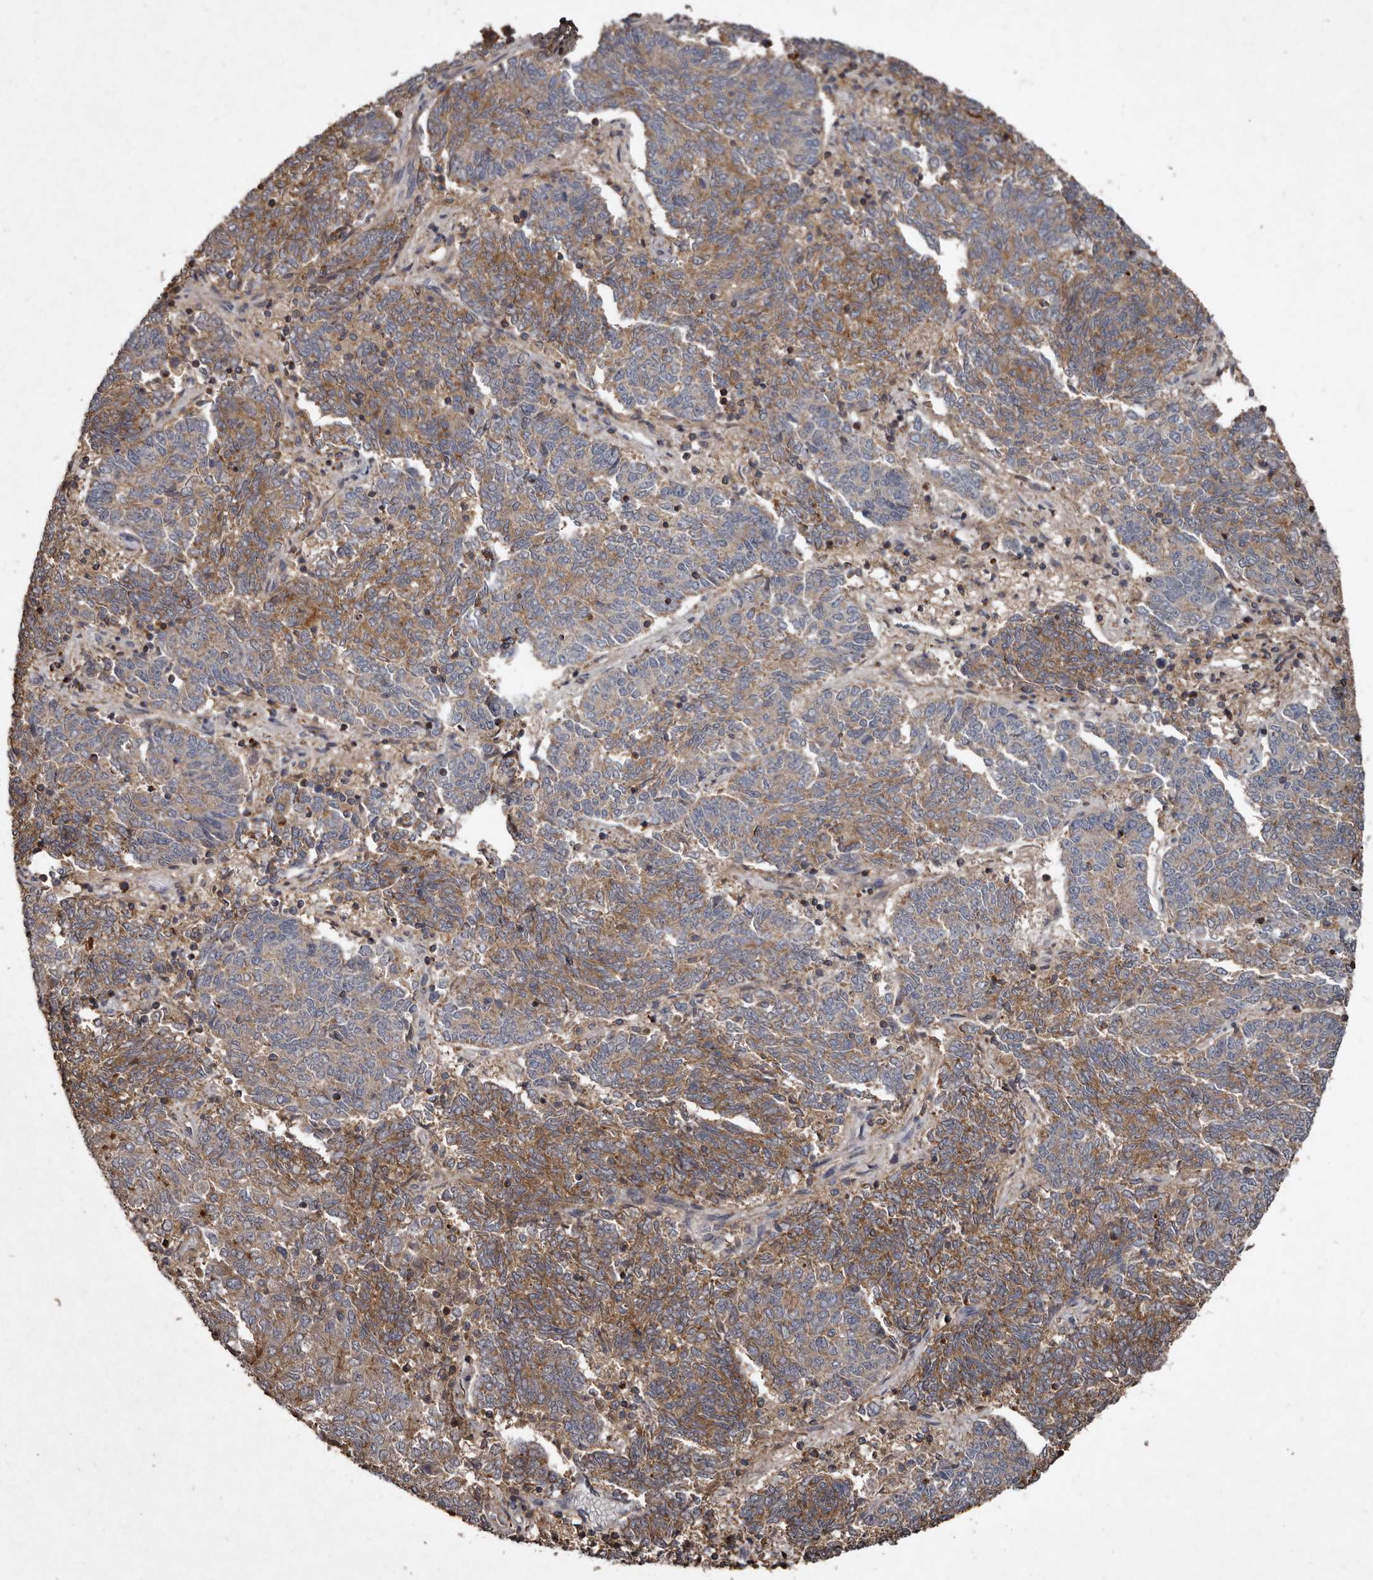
{"staining": {"intensity": "moderate", "quantity": "25%-75%", "location": "cytoplasmic/membranous"}, "tissue": "endometrial cancer", "cell_type": "Tumor cells", "image_type": "cancer", "snomed": [{"axis": "morphology", "description": "Adenocarcinoma, NOS"}, {"axis": "topography", "description": "Endometrium"}], "caption": "An image of endometrial adenocarcinoma stained for a protein exhibits moderate cytoplasmic/membranous brown staining in tumor cells.", "gene": "GREB1", "patient": {"sex": "female", "age": 80}}